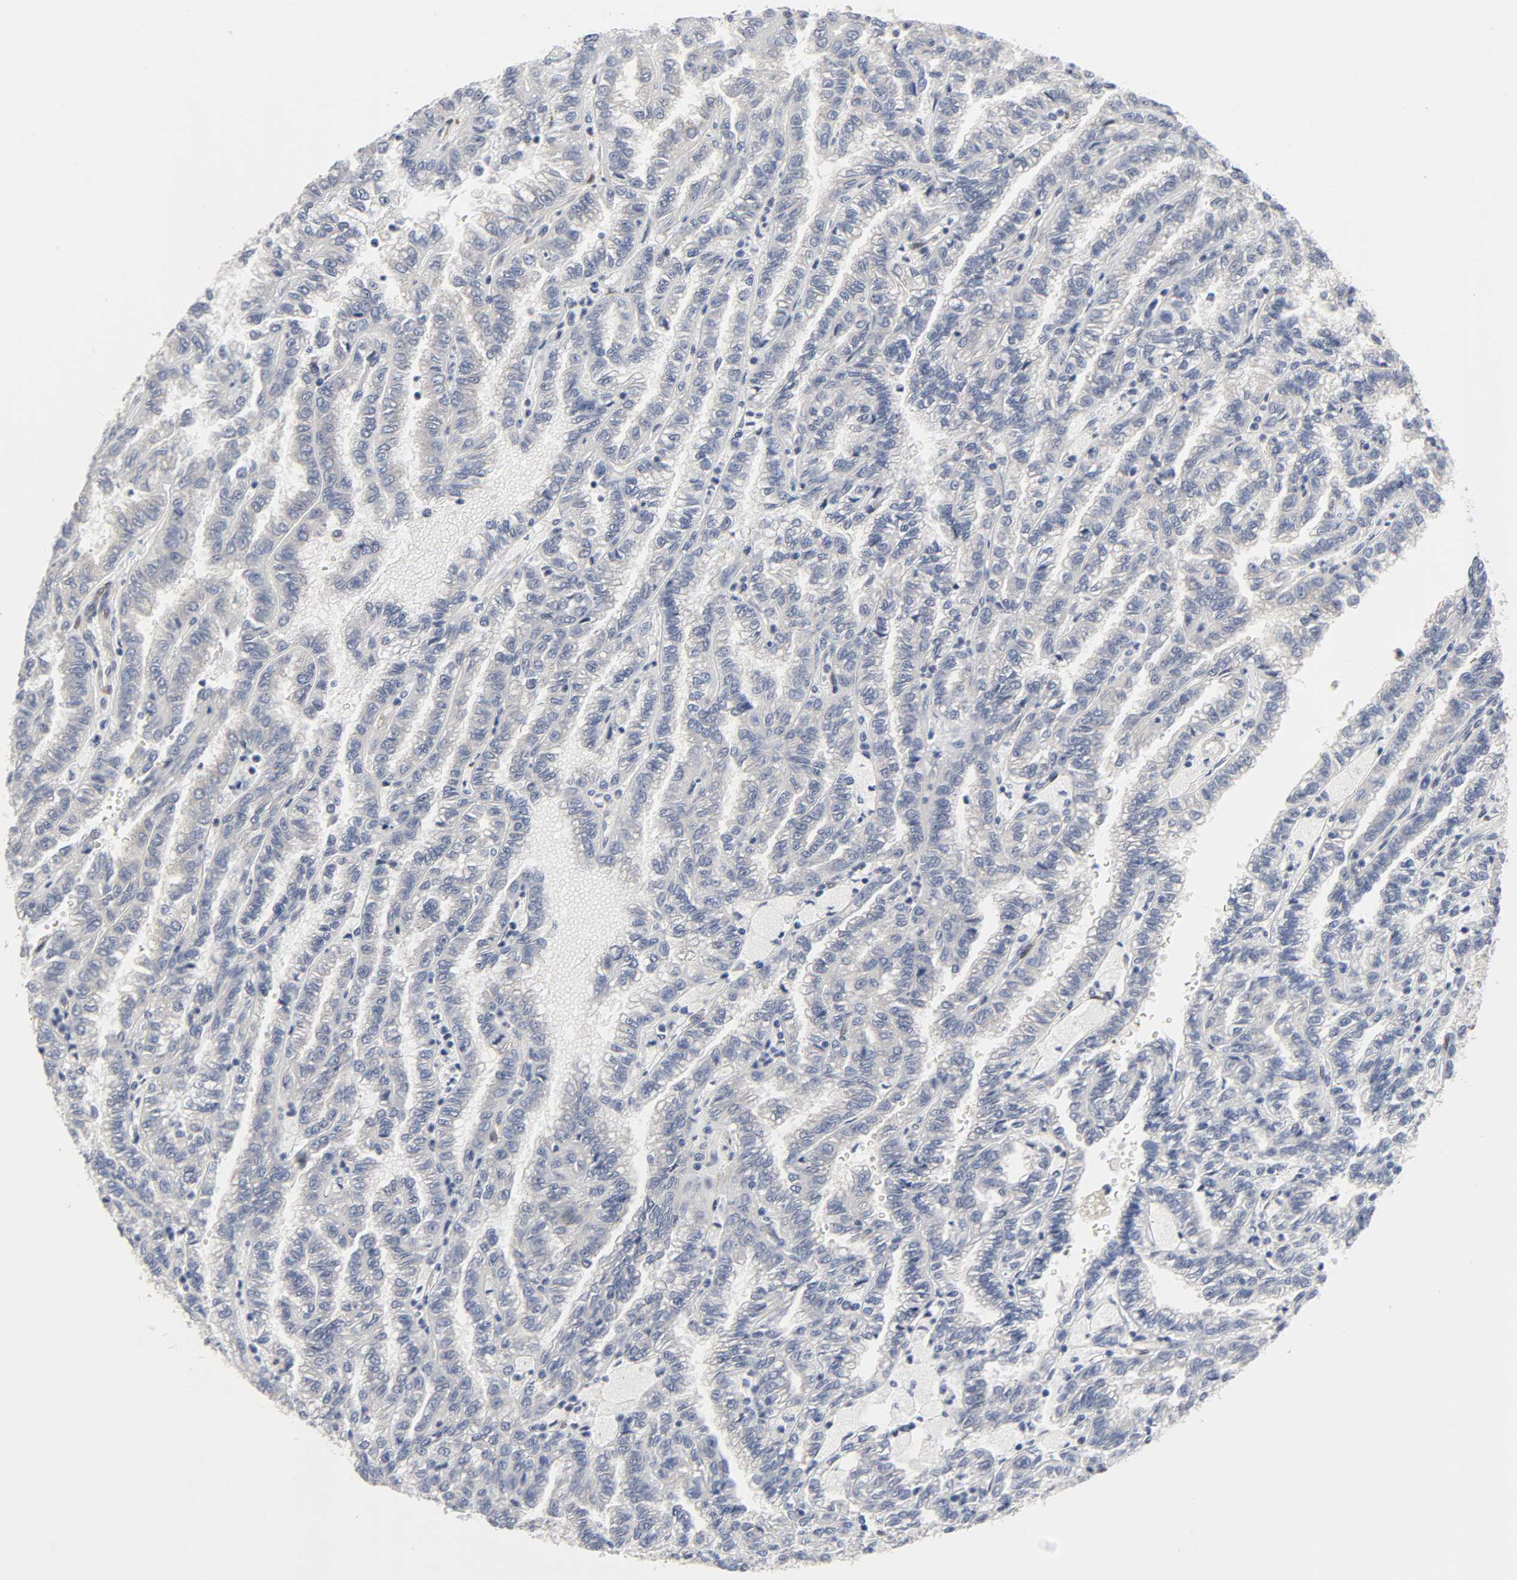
{"staining": {"intensity": "negative", "quantity": "none", "location": "none"}, "tissue": "renal cancer", "cell_type": "Tumor cells", "image_type": "cancer", "snomed": [{"axis": "morphology", "description": "Inflammation, NOS"}, {"axis": "morphology", "description": "Adenocarcinoma, NOS"}, {"axis": "topography", "description": "Kidney"}], "caption": "The photomicrograph shows no significant staining in tumor cells of renal adenocarcinoma.", "gene": "PTEN", "patient": {"sex": "male", "age": 68}}